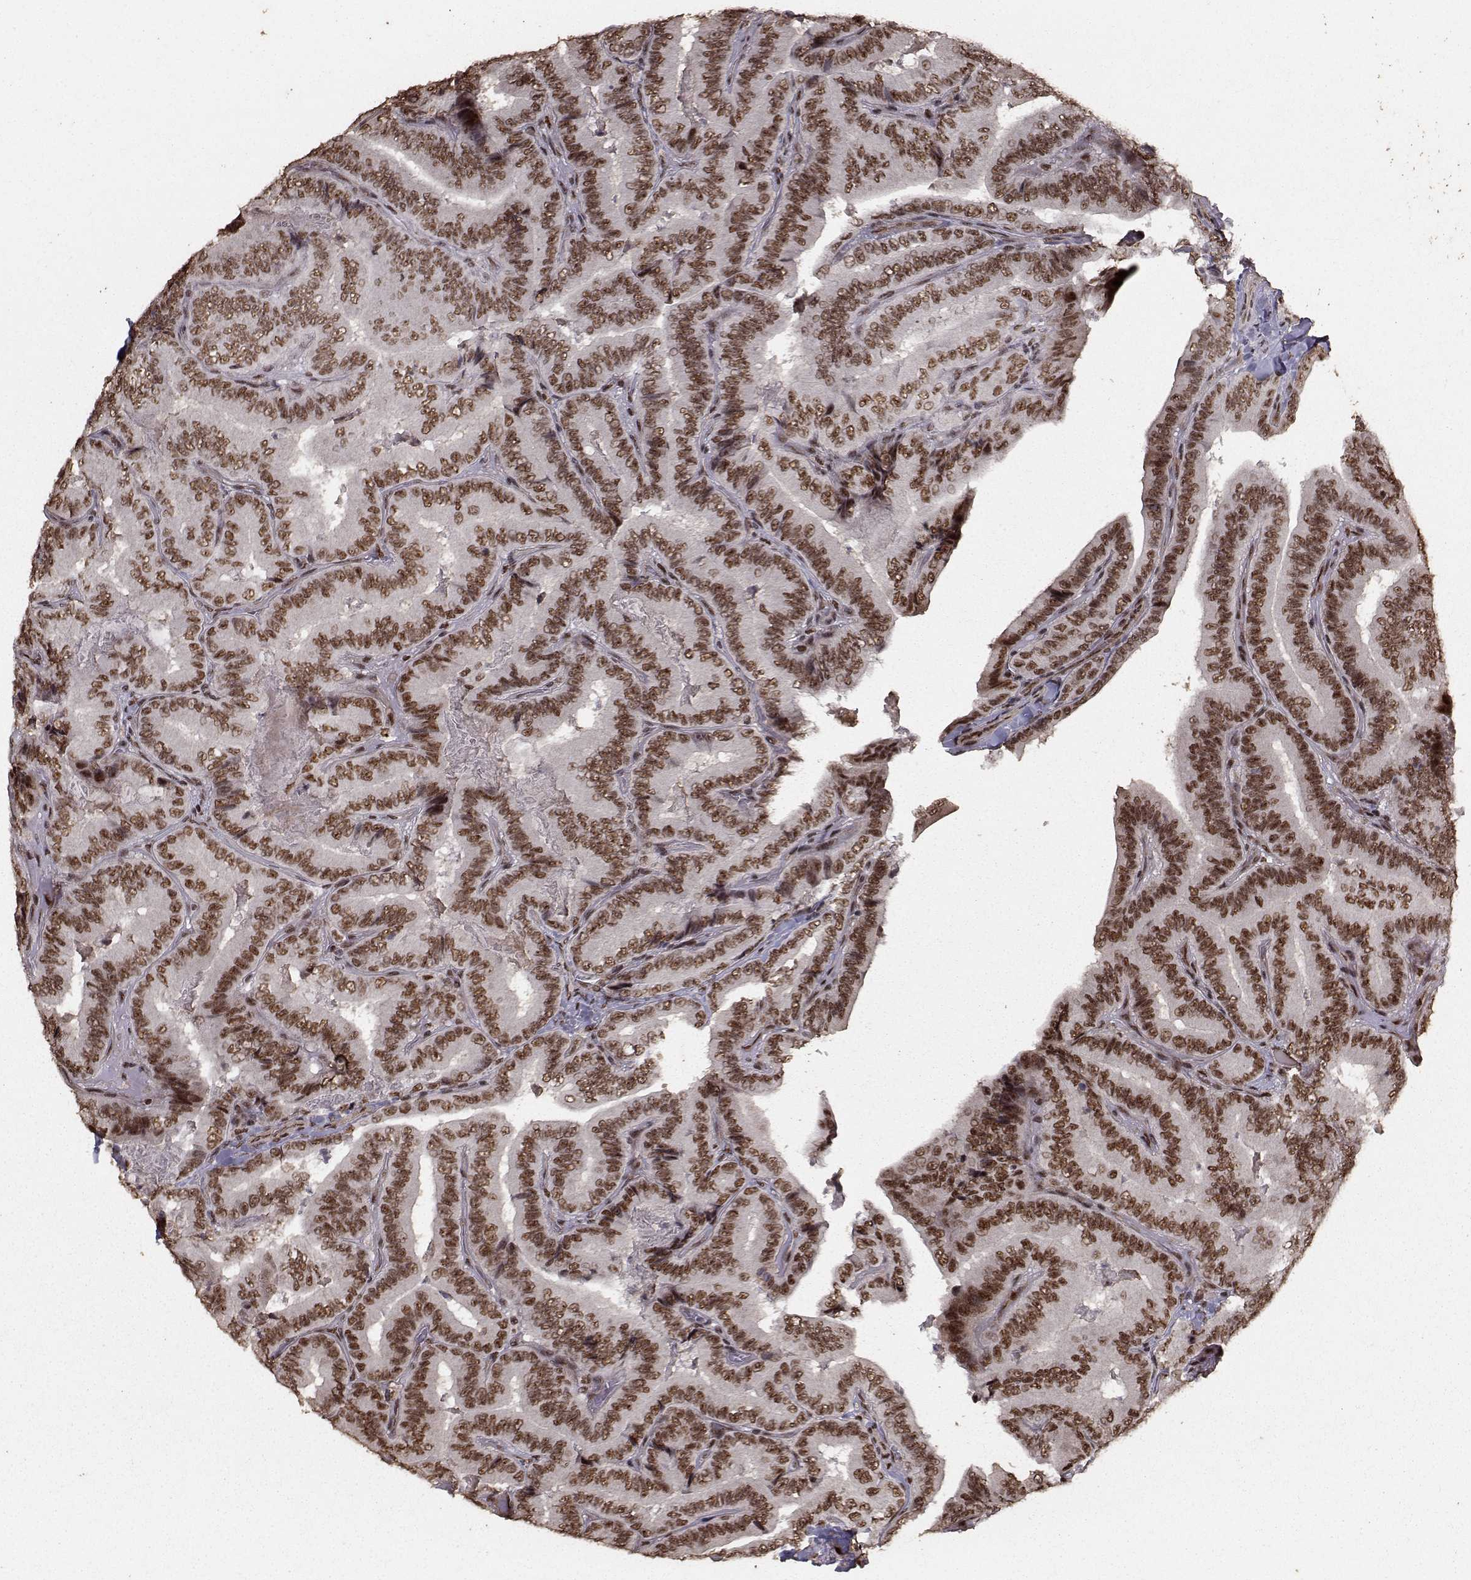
{"staining": {"intensity": "strong", "quantity": ">75%", "location": "nuclear"}, "tissue": "thyroid cancer", "cell_type": "Tumor cells", "image_type": "cancer", "snomed": [{"axis": "morphology", "description": "Papillary adenocarcinoma, NOS"}, {"axis": "topography", "description": "Thyroid gland"}], "caption": "High-power microscopy captured an IHC image of thyroid papillary adenocarcinoma, revealing strong nuclear staining in approximately >75% of tumor cells.", "gene": "SF1", "patient": {"sex": "male", "age": 61}}